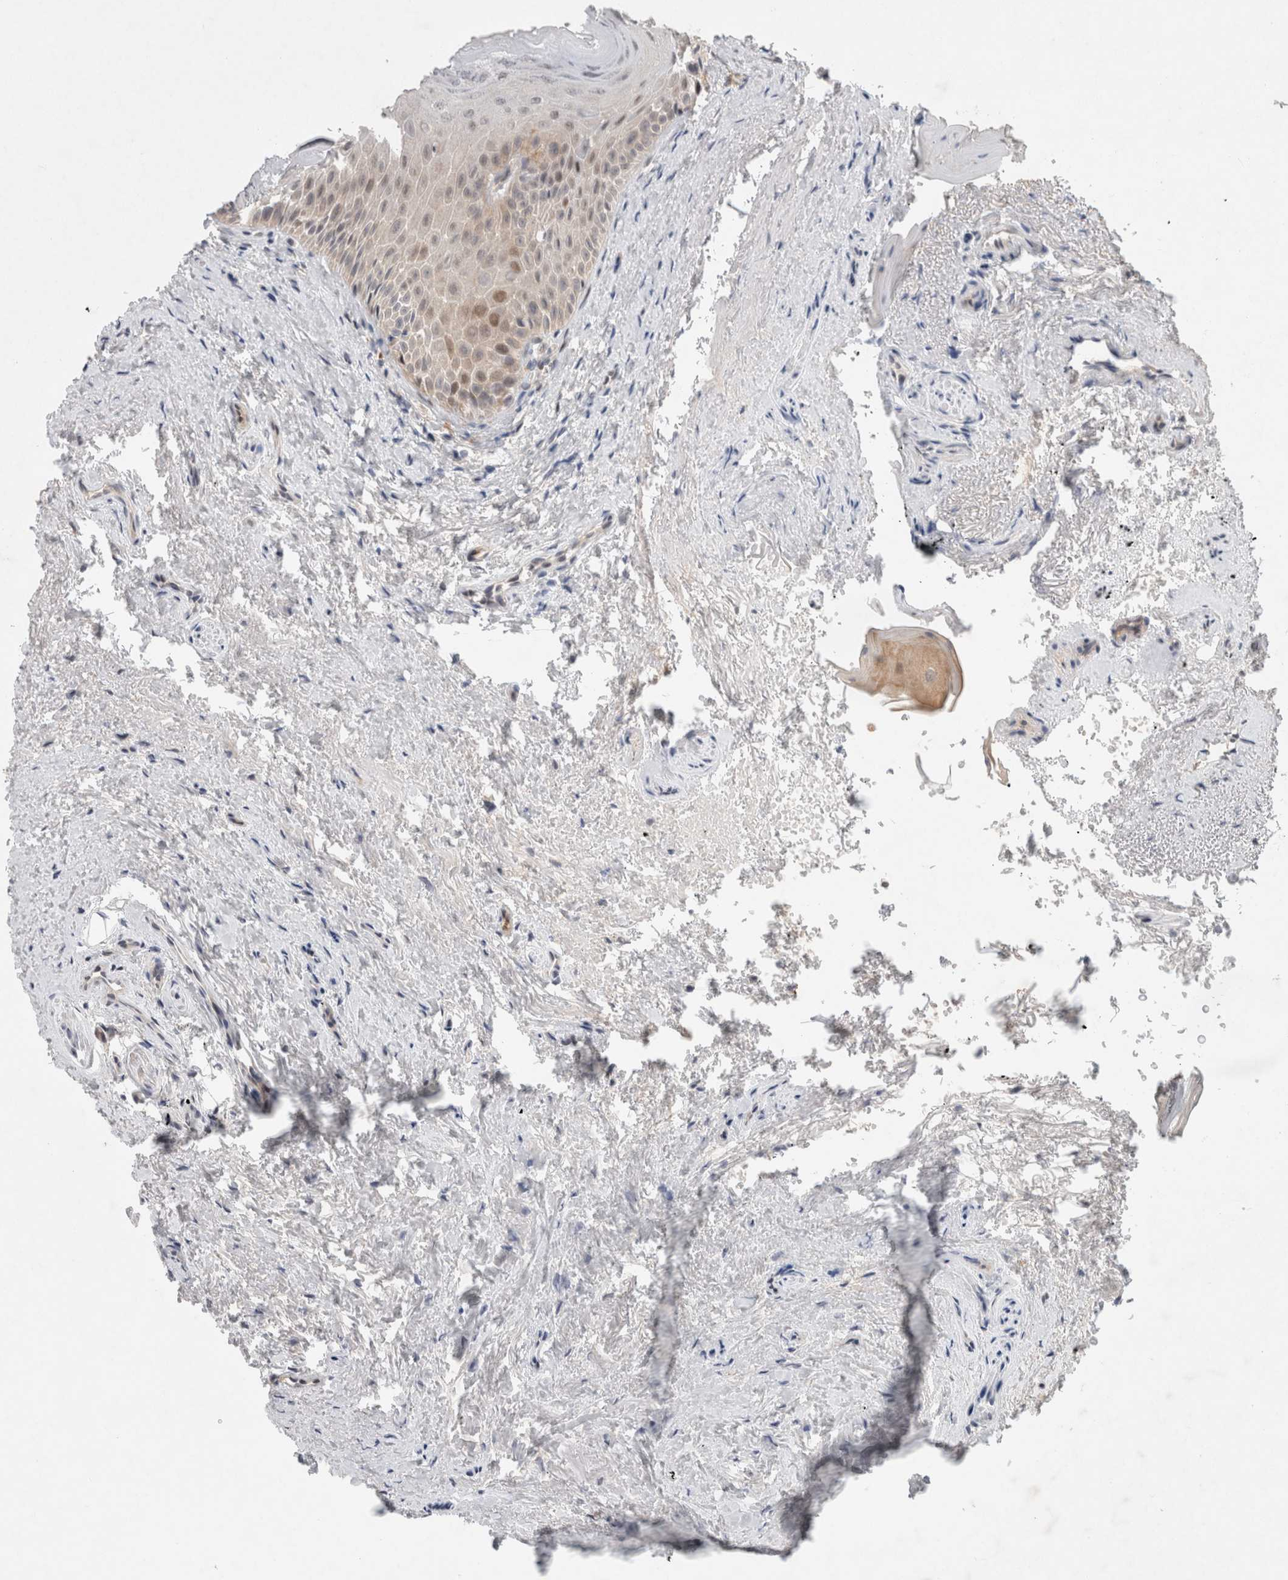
{"staining": {"intensity": "weak", "quantity": "25%-75%", "location": "cytoplasmic/membranous,nuclear"}, "tissue": "oral mucosa", "cell_type": "Squamous epithelial cells", "image_type": "normal", "snomed": [{"axis": "morphology", "description": "Normal tissue, NOS"}, {"axis": "topography", "description": "Oral tissue"}], "caption": "Protein staining of benign oral mucosa displays weak cytoplasmic/membranous,nuclear staining in approximately 25%-75% of squamous epithelial cells.", "gene": "RASAL2", "patient": {"sex": "male", "age": 66}}